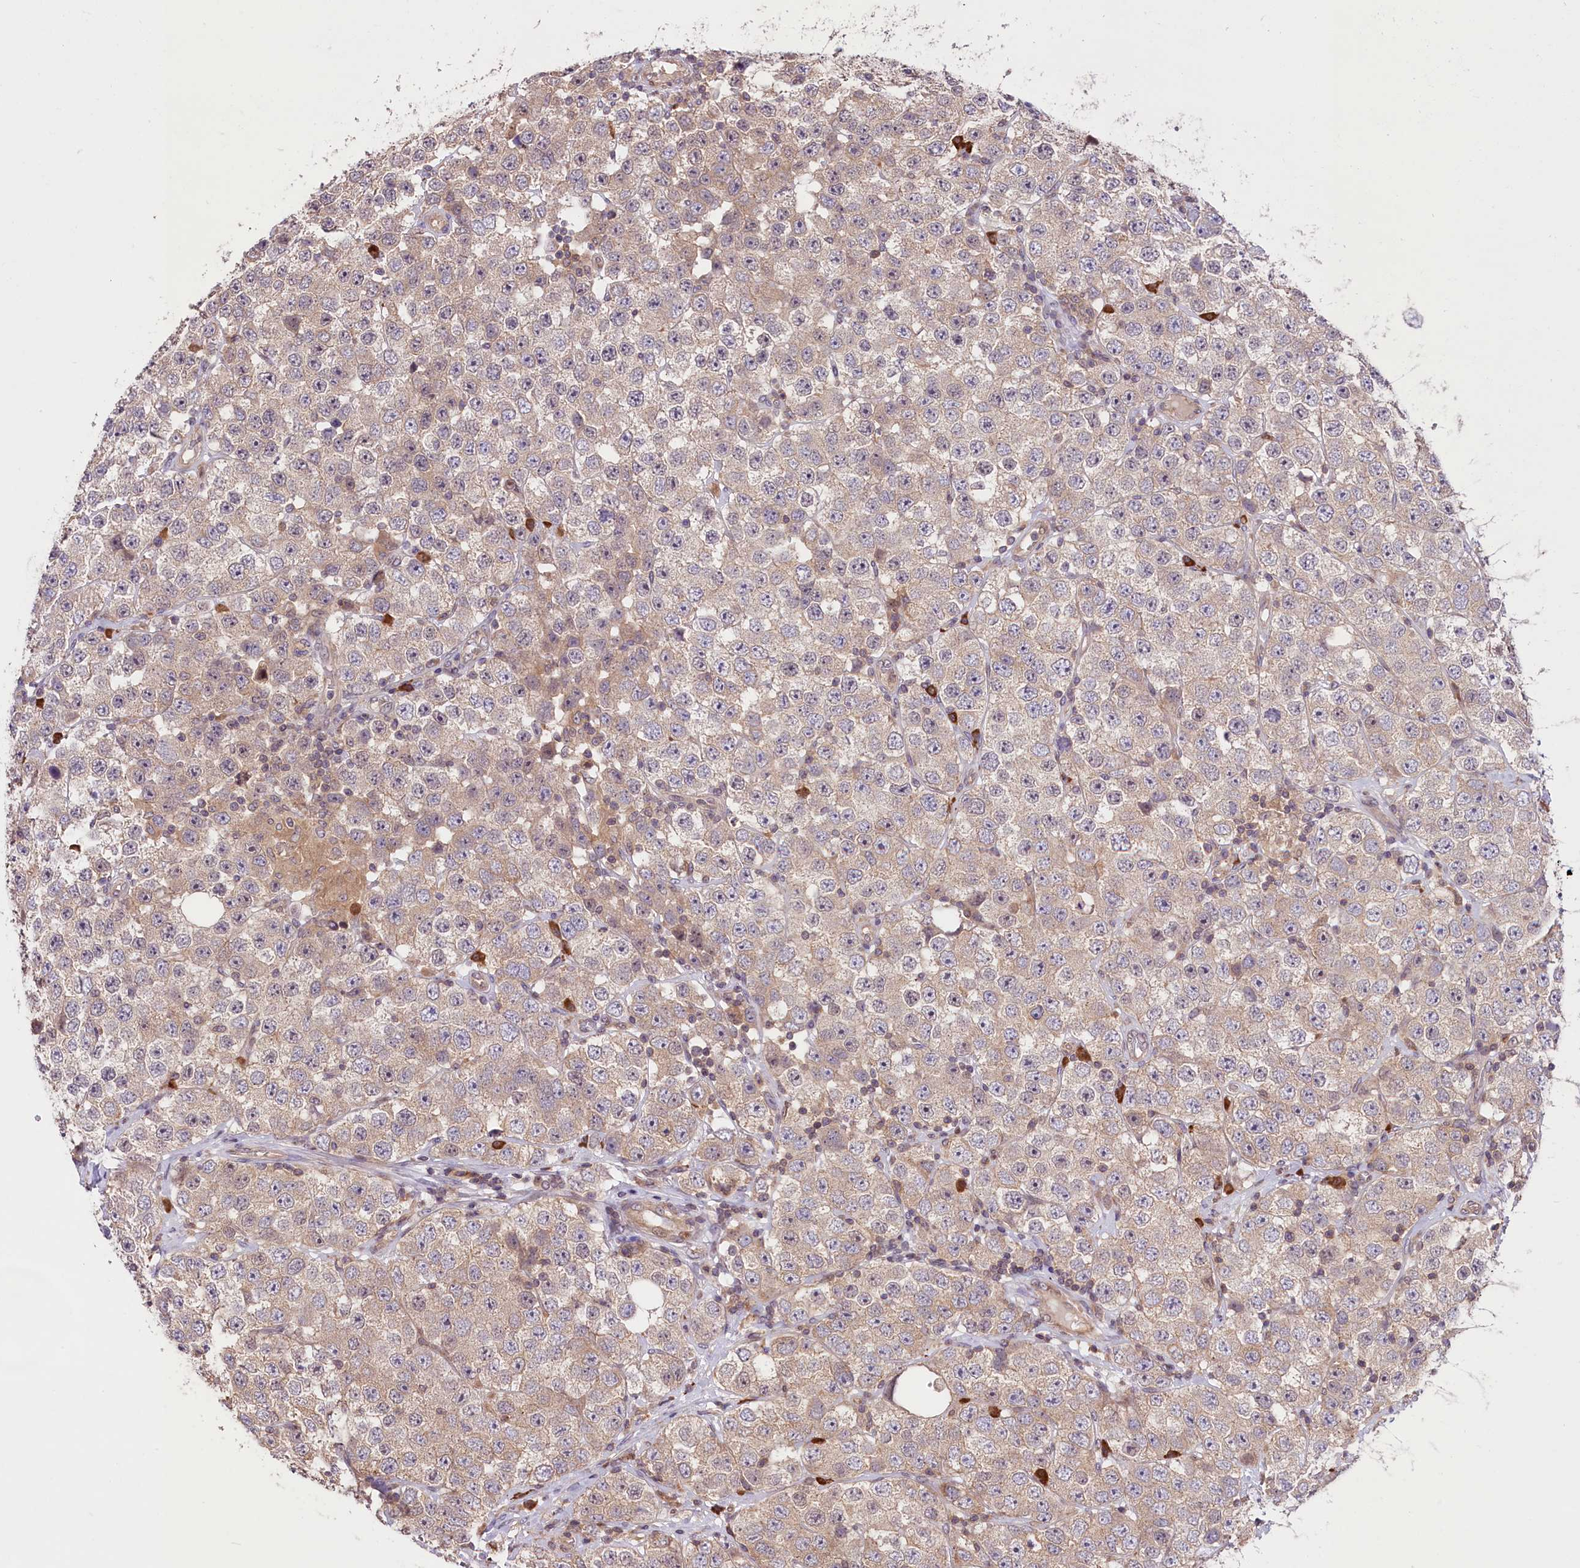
{"staining": {"intensity": "weak", "quantity": "25%-75%", "location": "cytoplasmic/membranous"}, "tissue": "testis cancer", "cell_type": "Tumor cells", "image_type": "cancer", "snomed": [{"axis": "morphology", "description": "Seminoma, NOS"}, {"axis": "topography", "description": "Testis"}], "caption": "High-power microscopy captured an IHC micrograph of testis cancer, revealing weak cytoplasmic/membranous expression in about 25%-75% of tumor cells.", "gene": "RIC8A", "patient": {"sex": "male", "age": 28}}